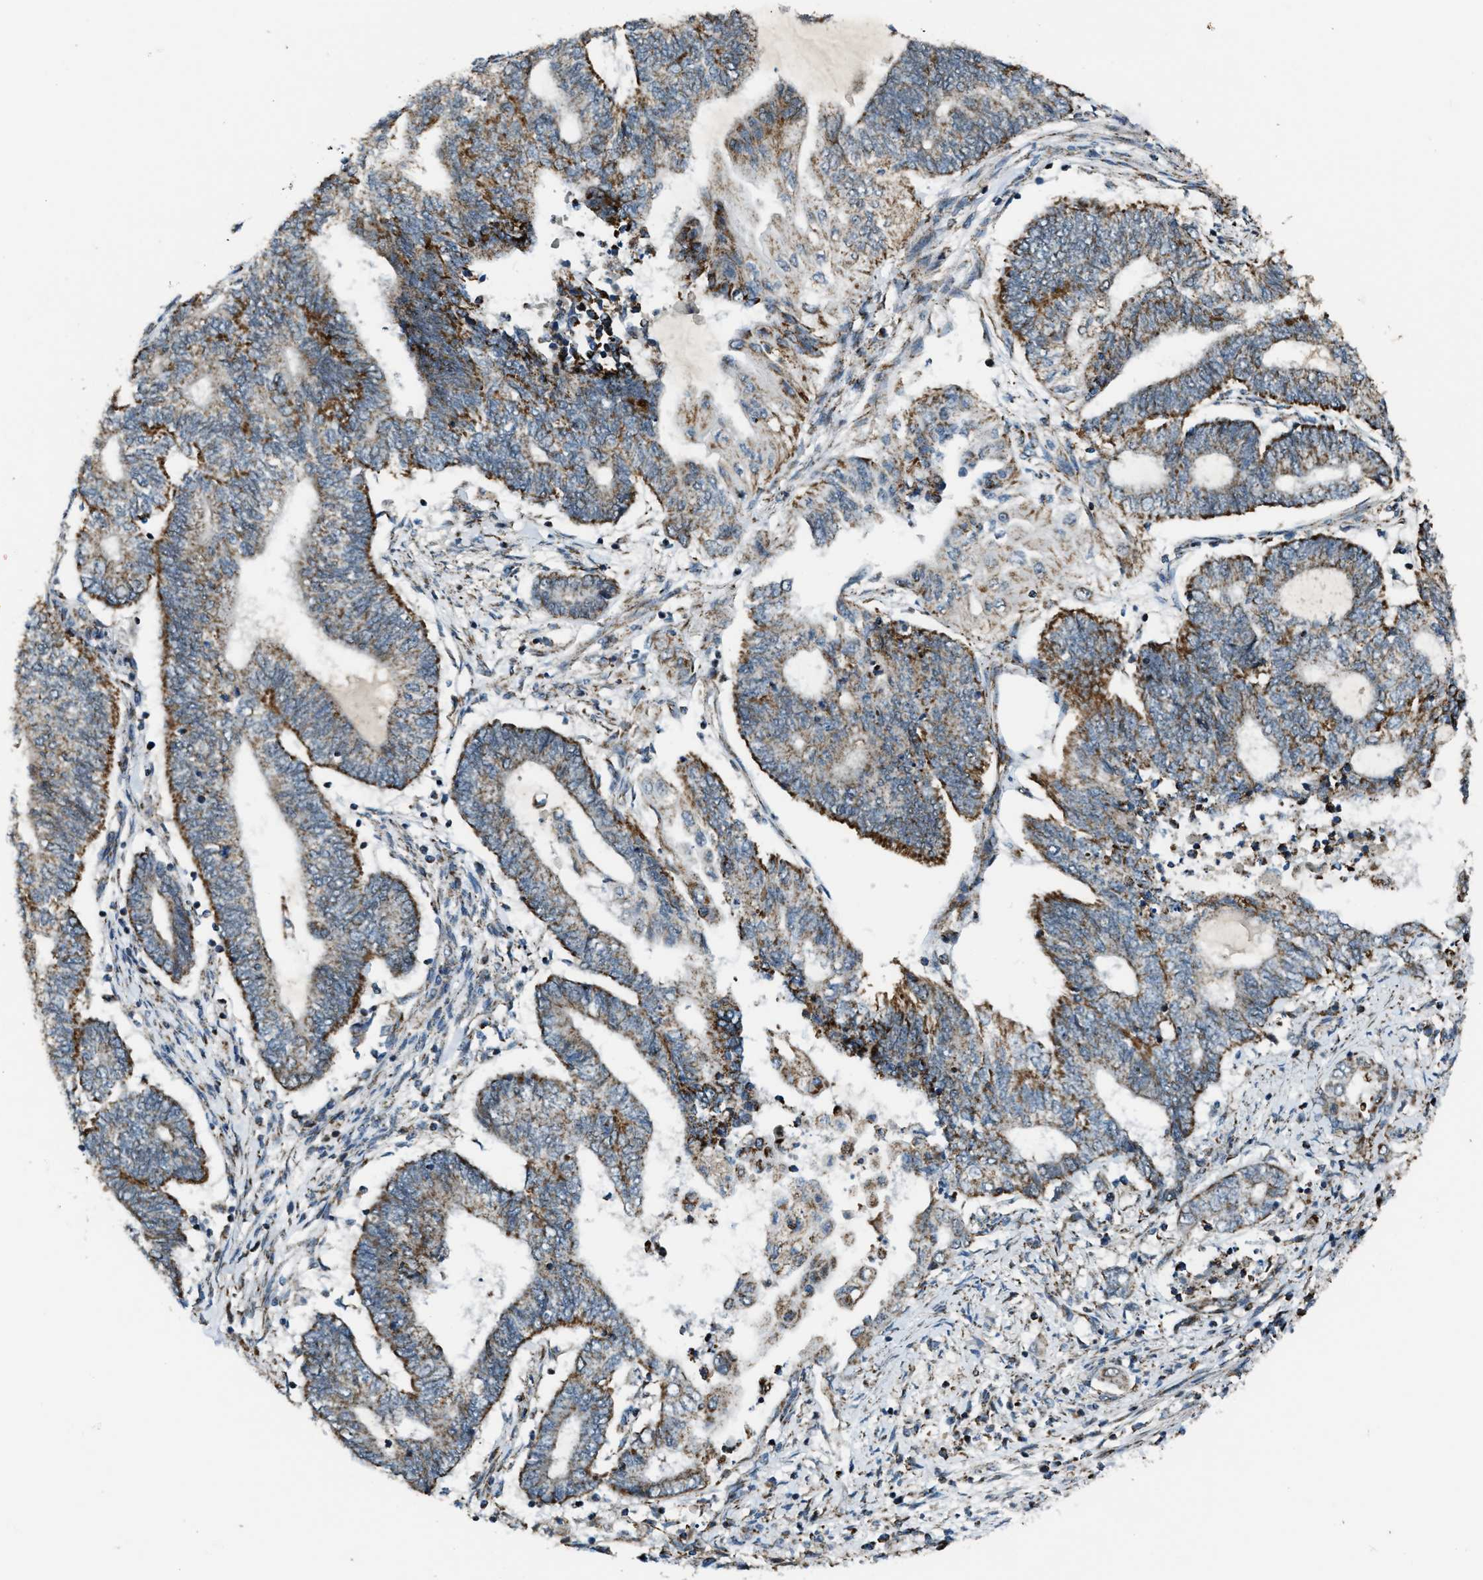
{"staining": {"intensity": "strong", "quantity": "25%-75%", "location": "cytoplasmic/membranous"}, "tissue": "endometrial cancer", "cell_type": "Tumor cells", "image_type": "cancer", "snomed": [{"axis": "morphology", "description": "Adenocarcinoma, NOS"}, {"axis": "topography", "description": "Uterus"}, {"axis": "topography", "description": "Endometrium"}], "caption": "Immunohistochemical staining of endometrial adenocarcinoma demonstrates strong cytoplasmic/membranous protein expression in about 25%-75% of tumor cells.", "gene": "CHN2", "patient": {"sex": "female", "age": 70}}